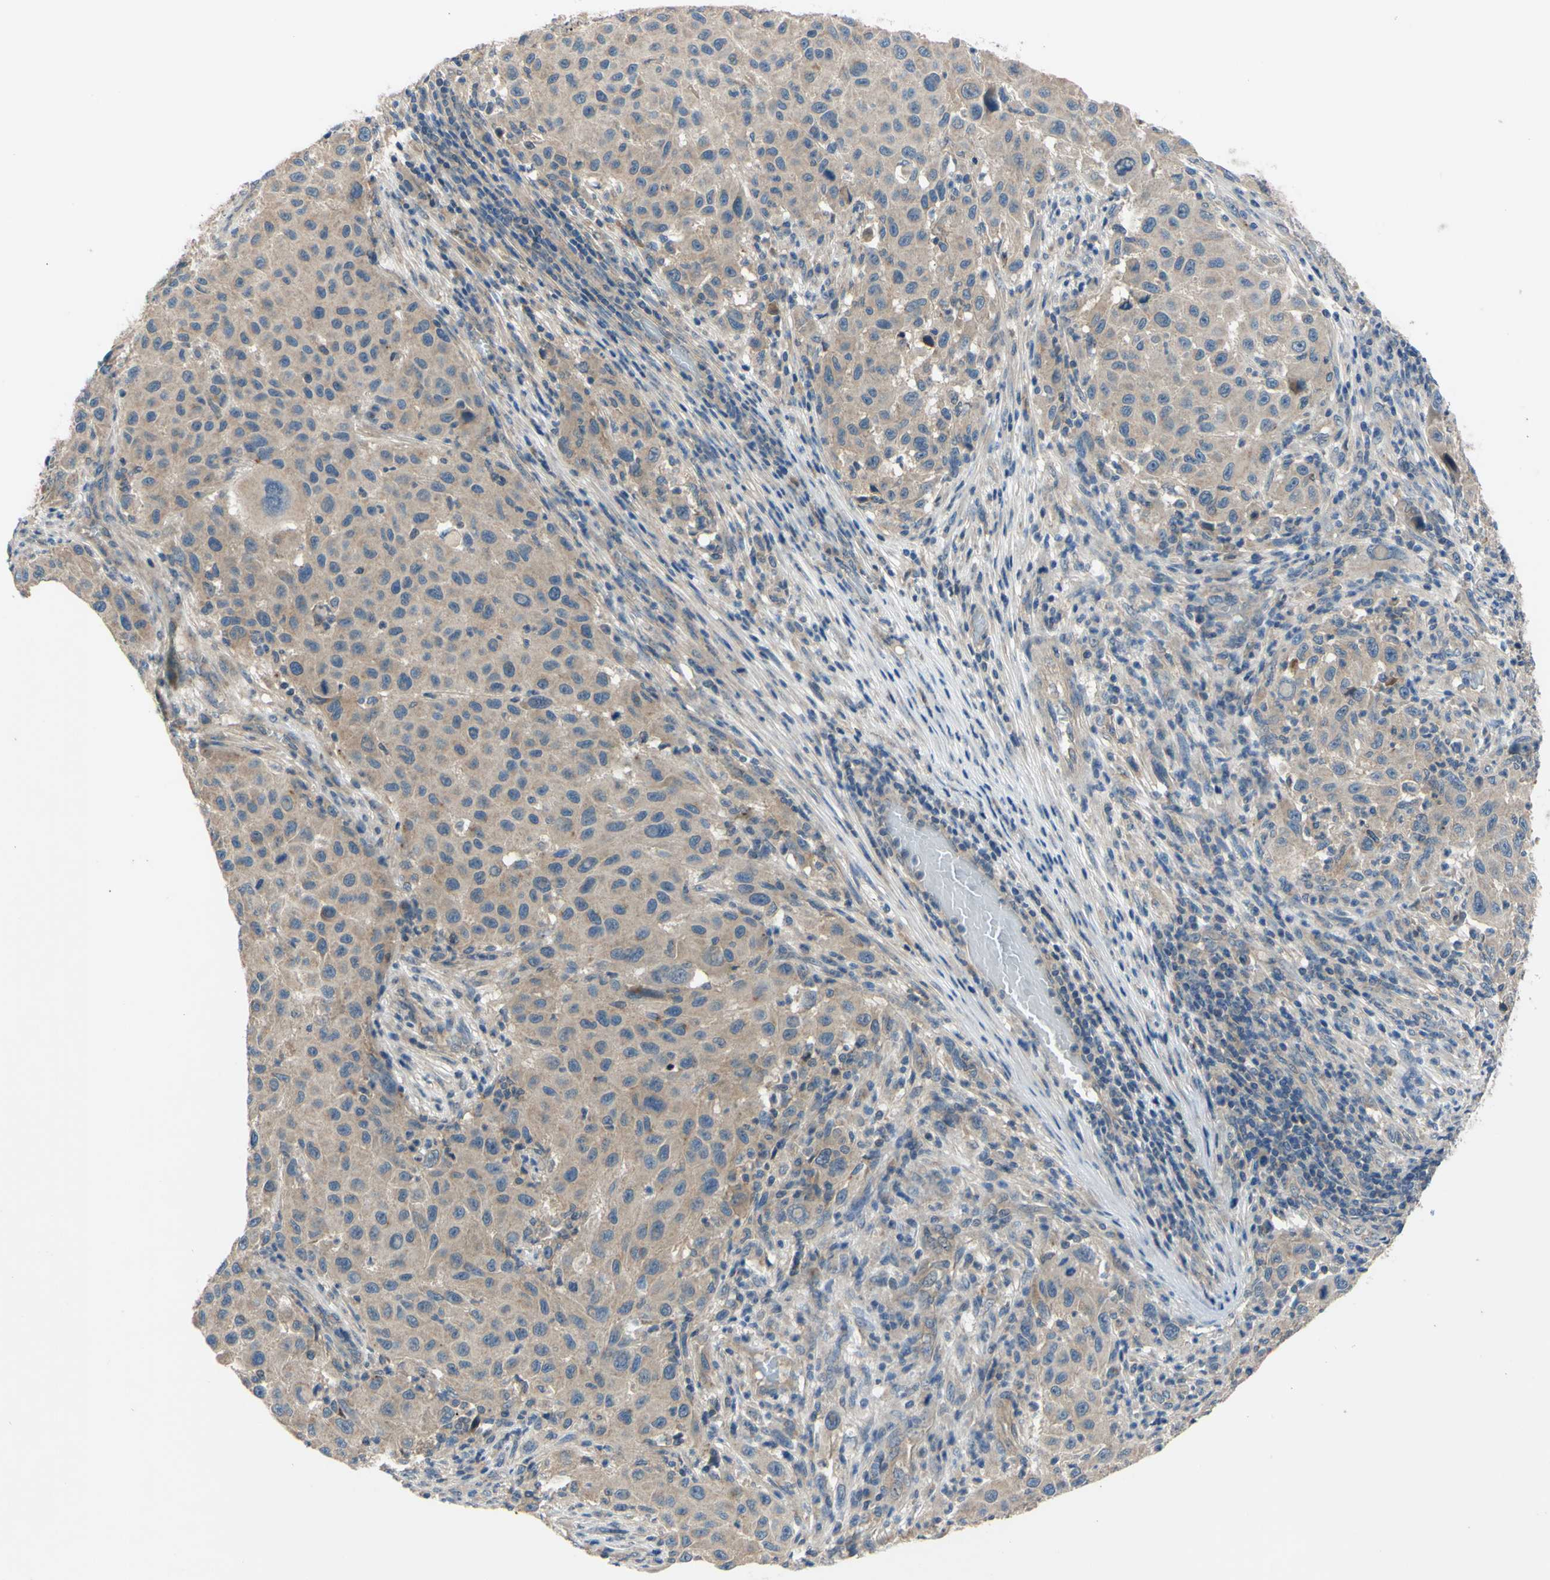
{"staining": {"intensity": "weak", "quantity": ">75%", "location": "cytoplasmic/membranous"}, "tissue": "melanoma", "cell_type": "Tumor cells", "image_type": "cancer", "snomed": [{"axis": "morphology", "description": "Malignant melanoma, Metastatic site"}, {"axis": "topography", "description": "Lymph node"}], "caption": "An immunohistochemistry image of neoplastic tissue is shown. Protein staining in brown labels weak cytoplasmic/membranous positivity in malignant melanoma (metastatic site) within tumor cells.", "gene": "HILPDA", "patient": {"sex": "male", "age": 61}}